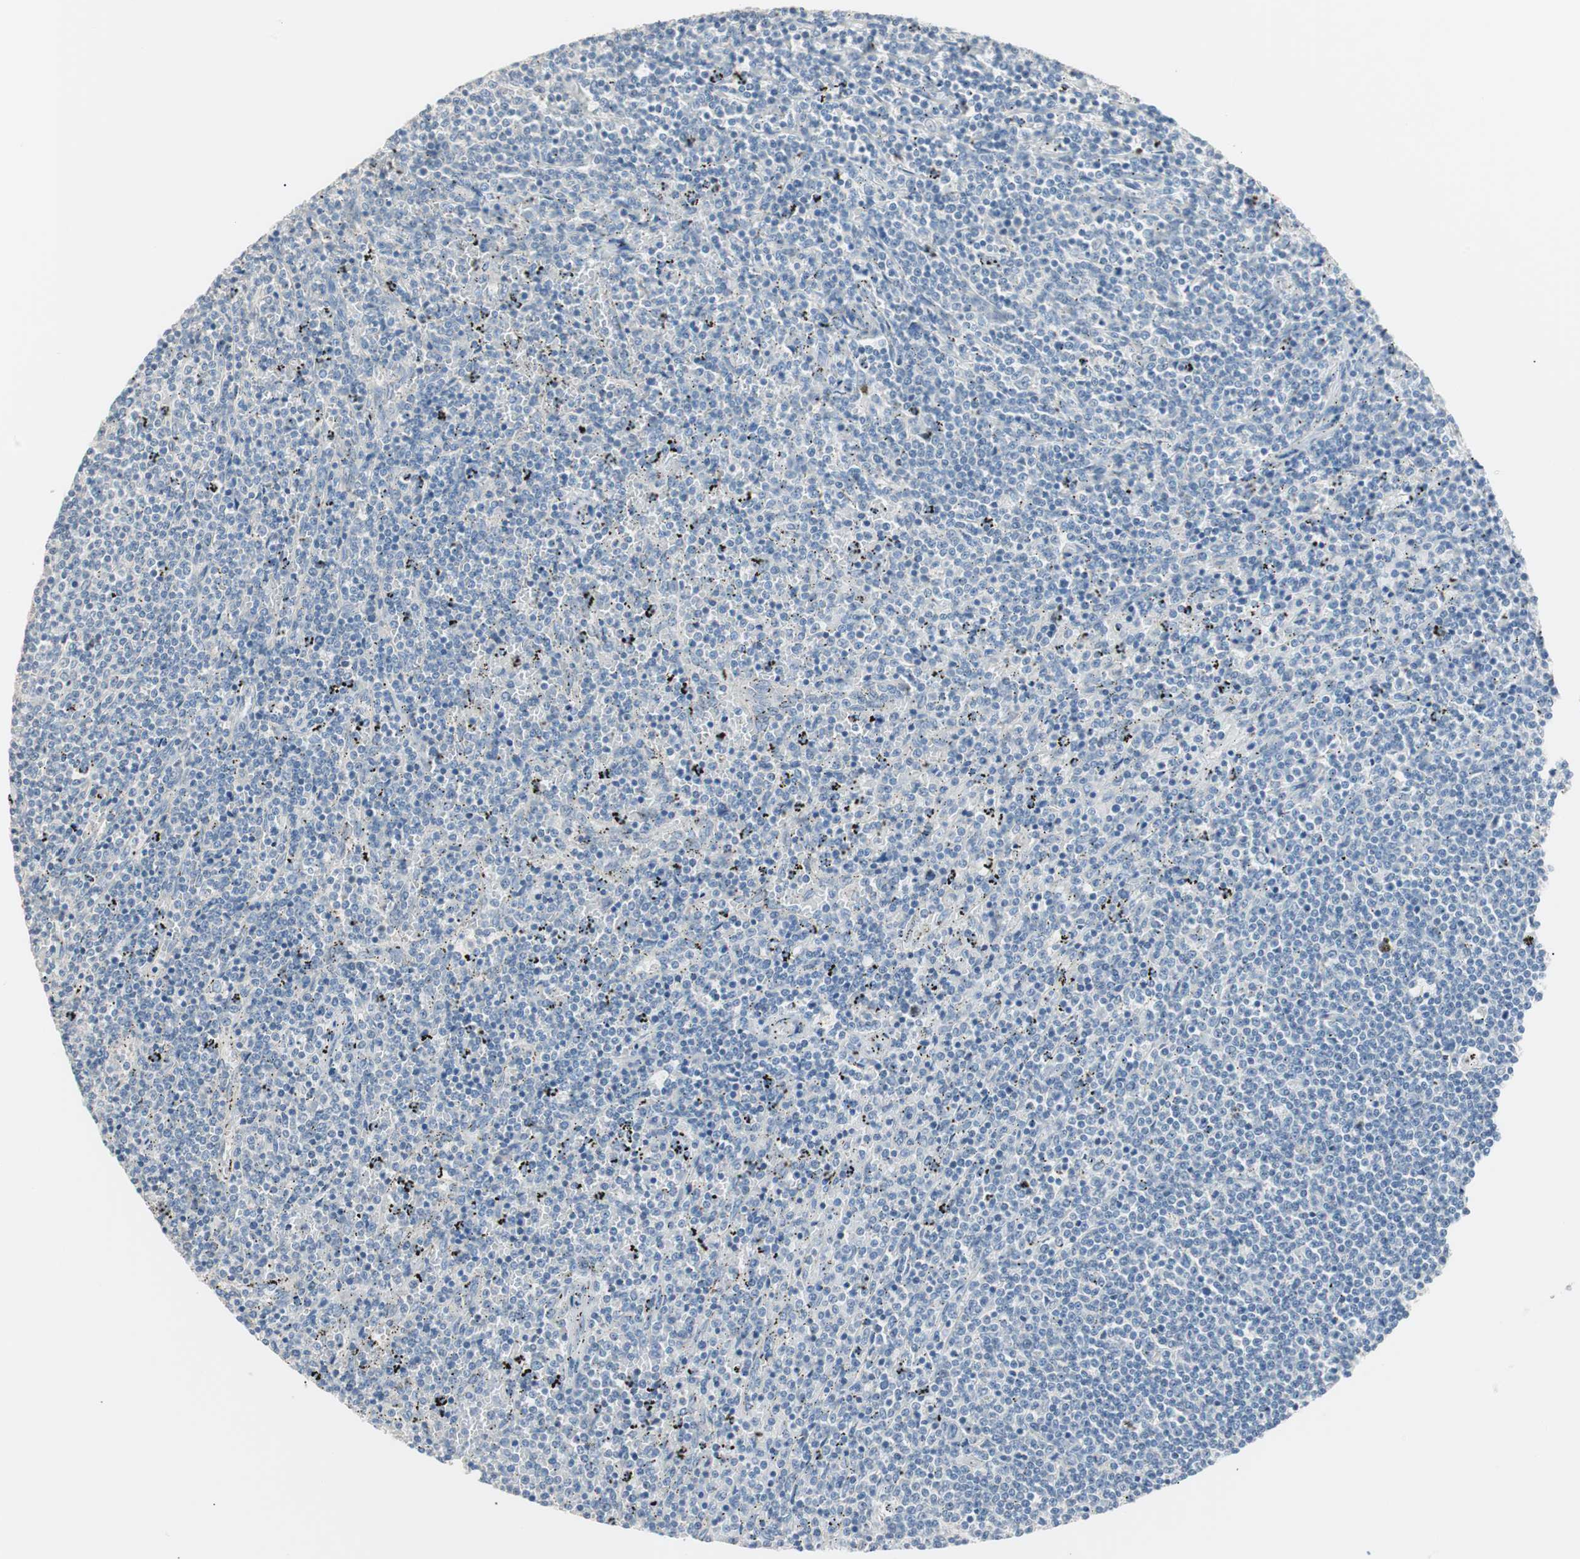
{"staining": {"intensity": "negative", "quantity": "none", "location": "none"}, "tissue": "lymphoma", "cell_type": "Tumor cells", "image_type": "cancer", "snomed": [{"axis": "morphology", "description": "Malignant lymphoma, non-Hodgkin's type, Low grade"}, {"axis": "topography", "description": "Spleen"}], "caption": "High power microscopy photomicrograph of an IHC image of malignant lymphoma, non-Hodgkin's type (low-grade), revealing no significant expression in tumor cells.", "gene": "VIL1", "patient": {"sex": "female", "age": 50}}